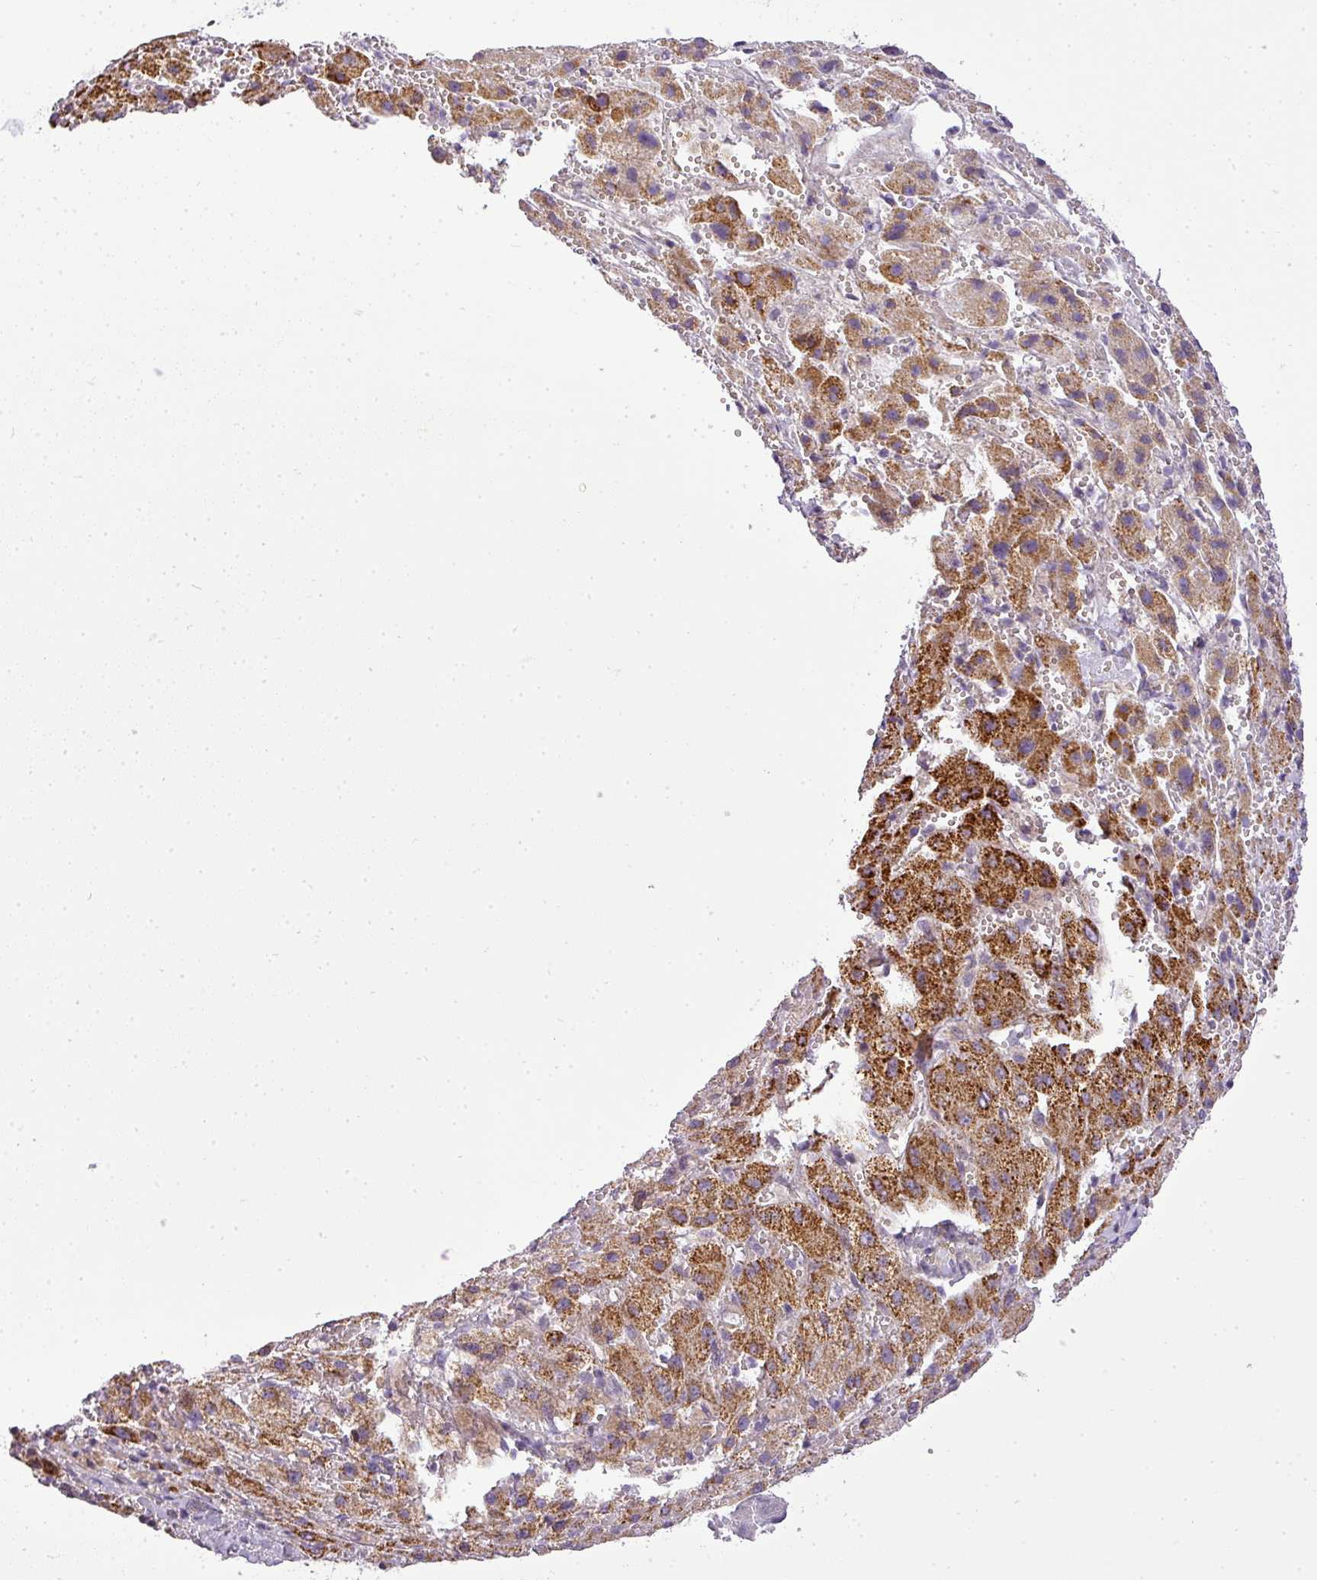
{"staining": {"intensity": "strong", "quantity": ">75%", "location": "cytoplasmic/membranous"}, "tissue": "liver cancer", "cell_type": "Tumor cells", "image_type": "cancer", "snomed": [{"axis": "morphology", "description": "Carcinoma, Hepatocellular, NOS"}, {"axis": "topography", "description": "Liver"}], "caption": "There is high levels of strong cytoplasmic/membranous staining in tumor cells of liver hepatocellular carcinoma, as demonstrated by immunohistochemical staining (brown color).", "gene": "ZDHHC1", "patient": {"sex": "female", "age": 58}}